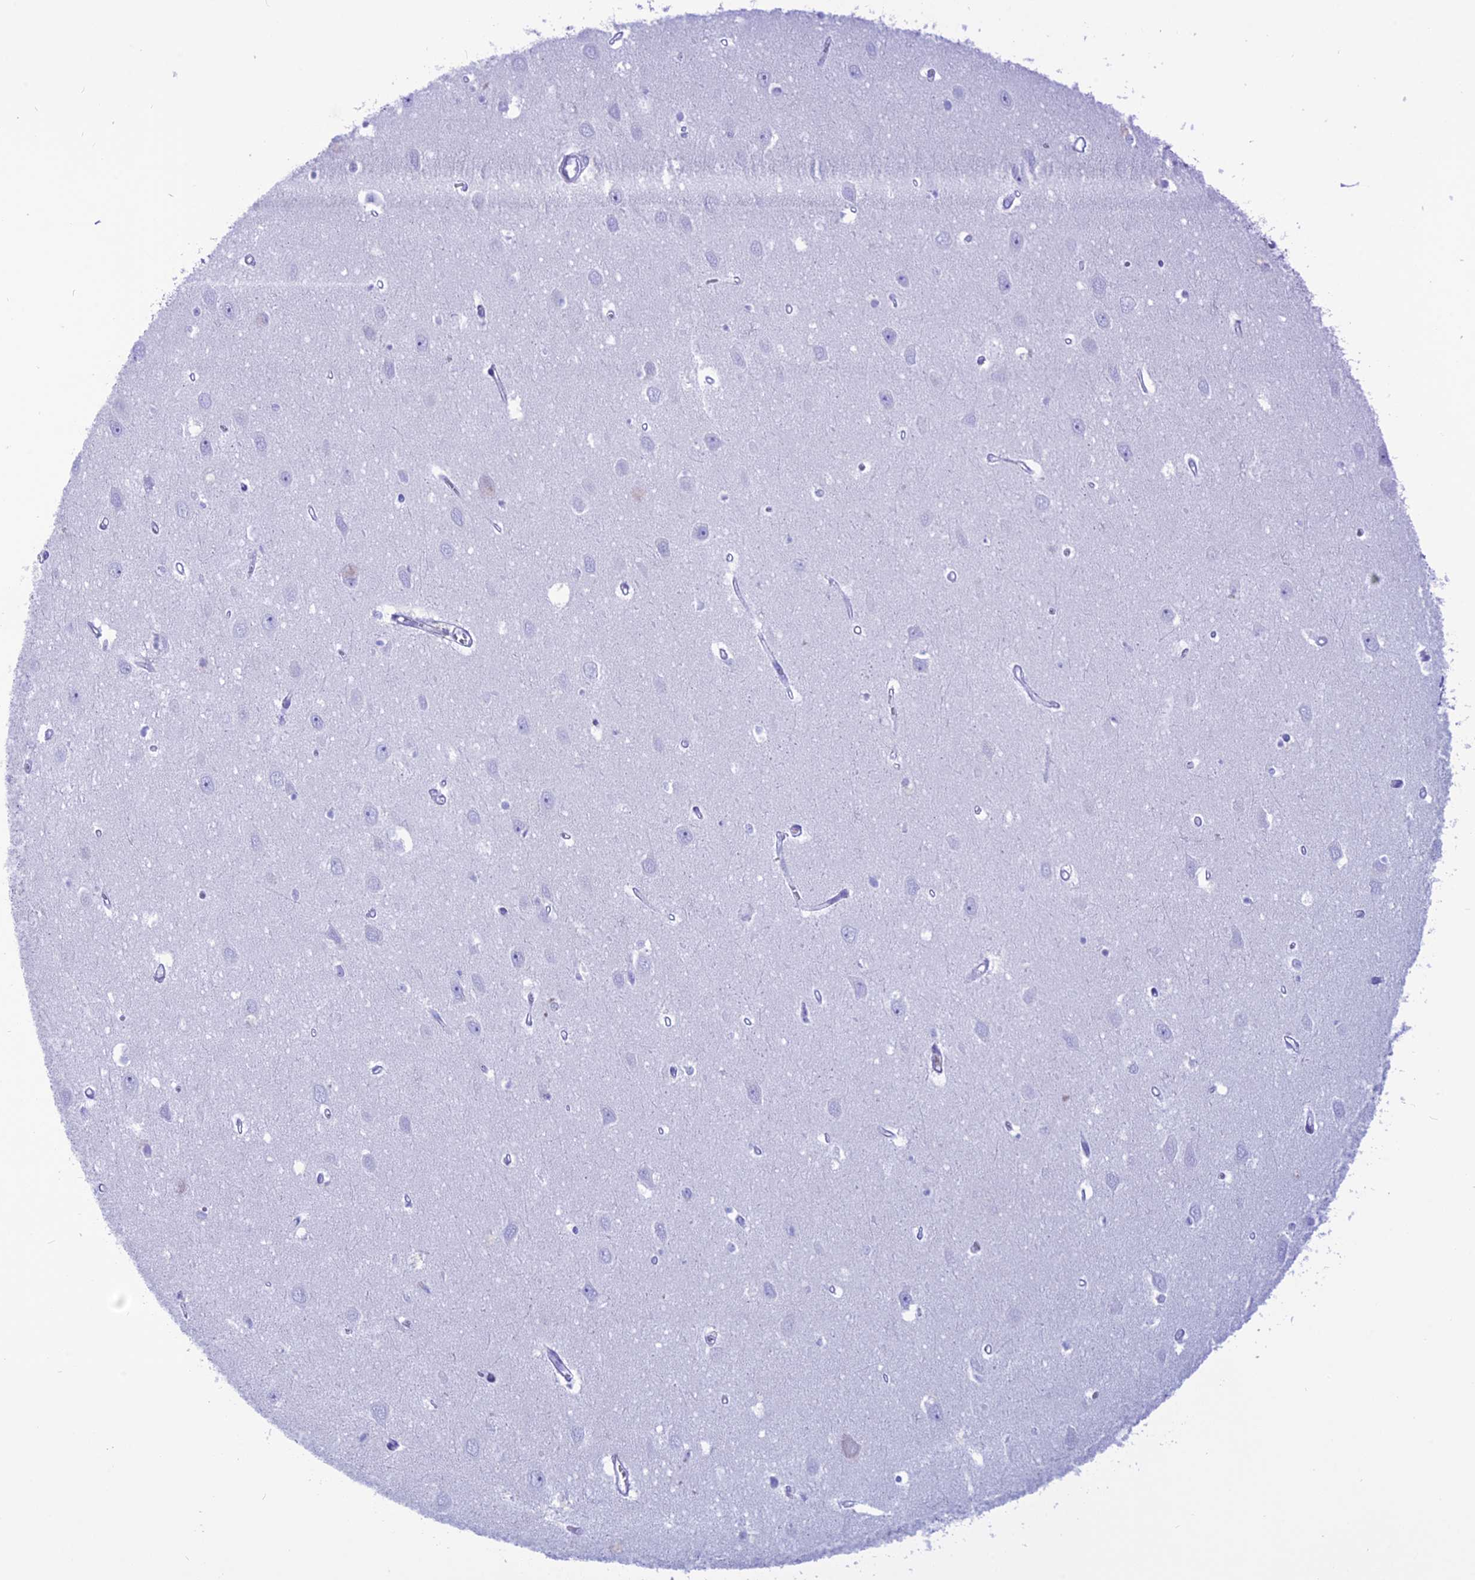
{"staining": {"intensity": "negative", "quantity": "none", "location": "none"}, "tissue": "hippocampus", "cell_type": "Glial cells", "image_type": "normal", "snomed": [{"axis": "morphology", "description": "Normal tissue, NOS"}, {"axis": "topography", "description": "Hippocampus"}], "caption": "An image of hippocampus stained for a protein reveals no brown staining in glial cells.", "gene": "GLYATL1B", "patient": {"sex": "female", "age": 64}}